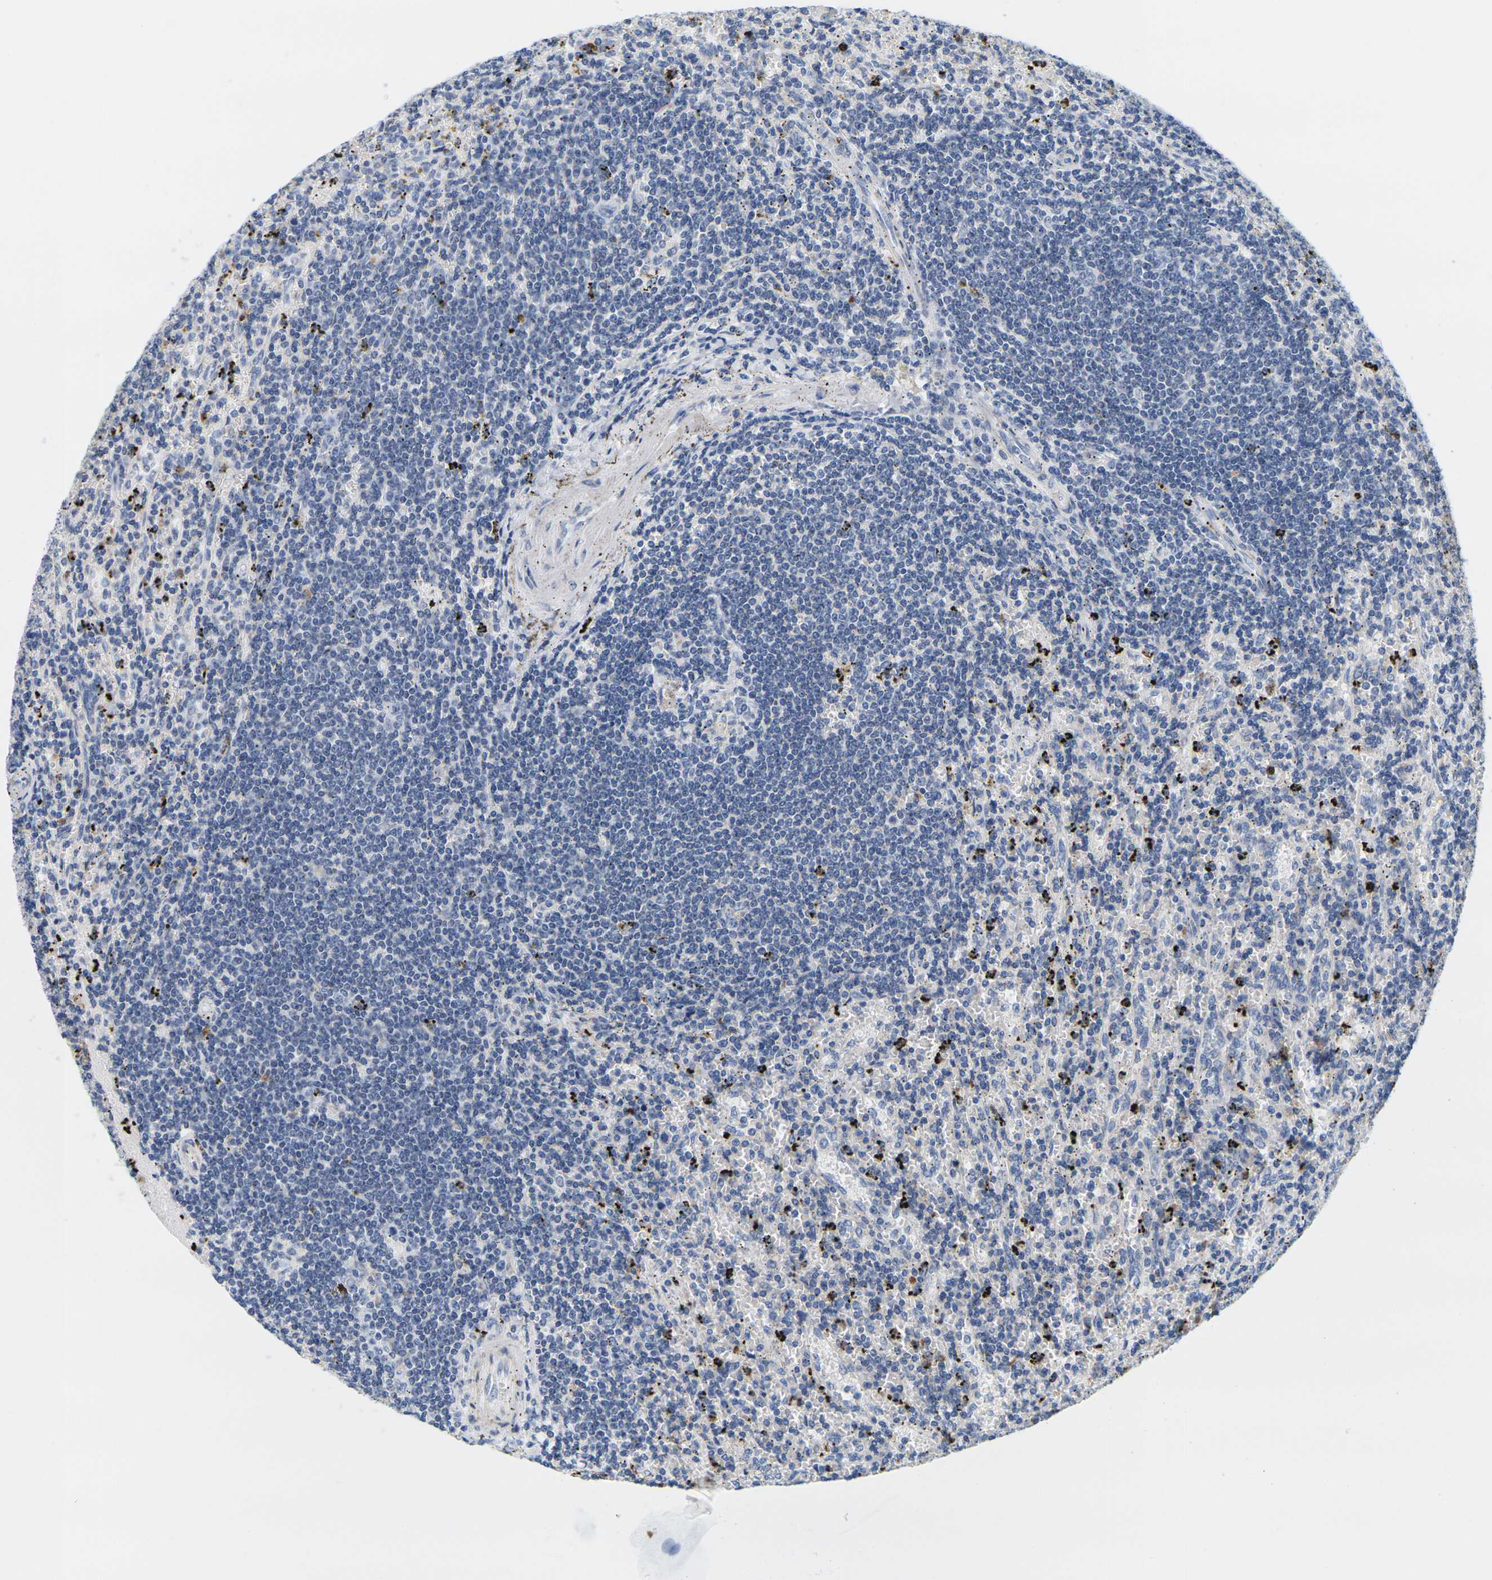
{"staining": {"intensity": "negative", "quantity": "none", "location": "none"}, "tissue": "lymphoma", "cell_type": "Tumor cells", "image_type": "cancer", "snomed": [{"axis": "morphology", "description": "Malignant lymphoma, non-Hodgkin's type, Low grade"}, {"axis": "topography", "description": "Spleen"}], "caption": "Immunohistochemical staining of lymphoma reveals no significant staining in tumor cells.", "gene": "KLK5", "patient": {"sex": "male", "age": 76}}